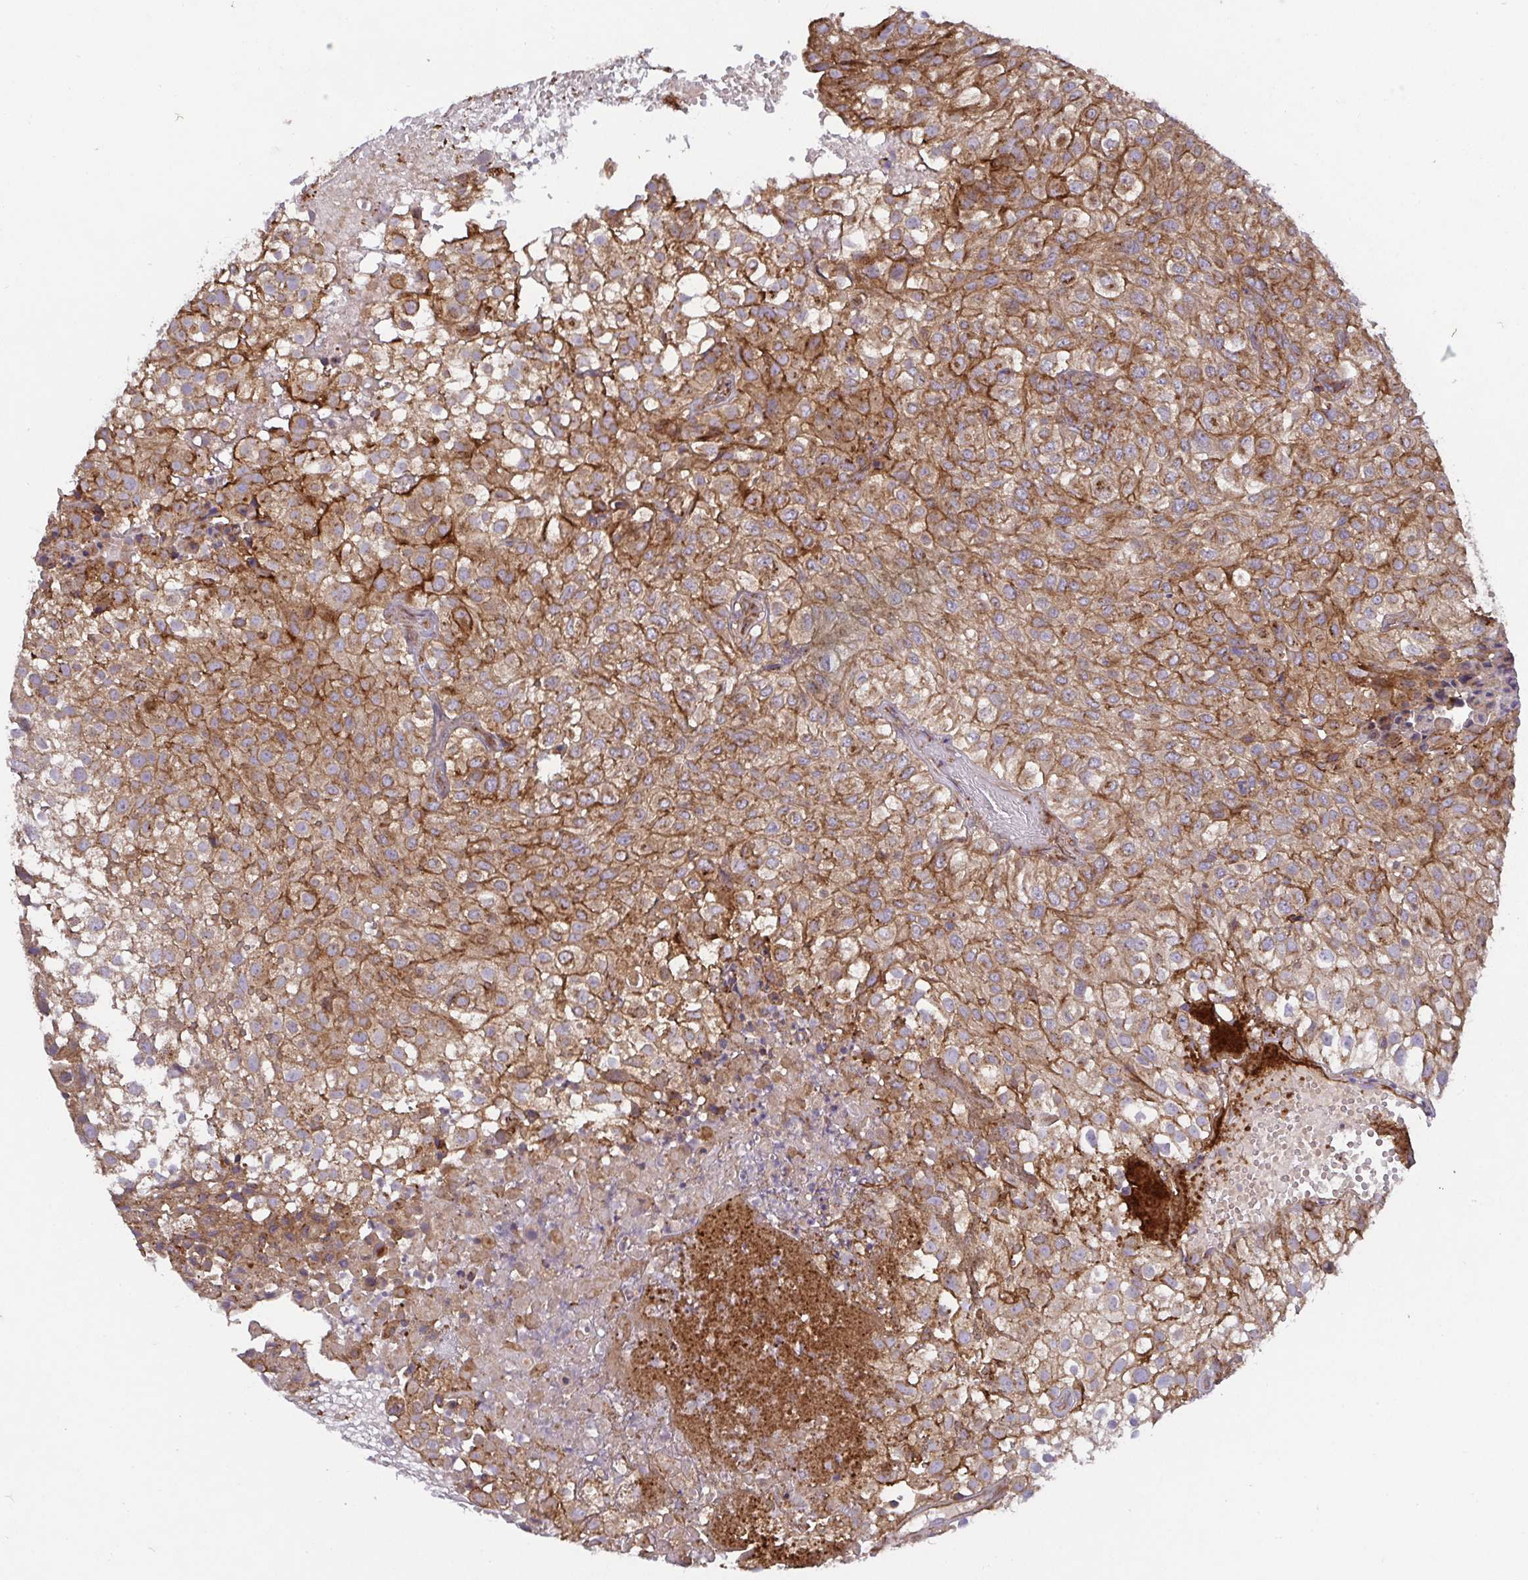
{"staining": {"intensity": "moderate", "quantity": ">75%", "location": "cytoplasmic/membranous"}, "tissue": "urothelial cancer", "cell_type": "Tumor cells", "image_type": "cancer", "snomed": [{"axis": "morphology", "description": "Urothelial carcinoma, High grade"}, {"axis": "topography", "description": "Urinary bladder"}], "caption": "Immunohistochemical staining of human urothelial cancer exhibits medium levels of moderate cytoplasmic/membranous protein expression in approximately >75% of tumor cells.", "gene": "TM9SF4", "patient": {"sex": "male", "age": 56}}